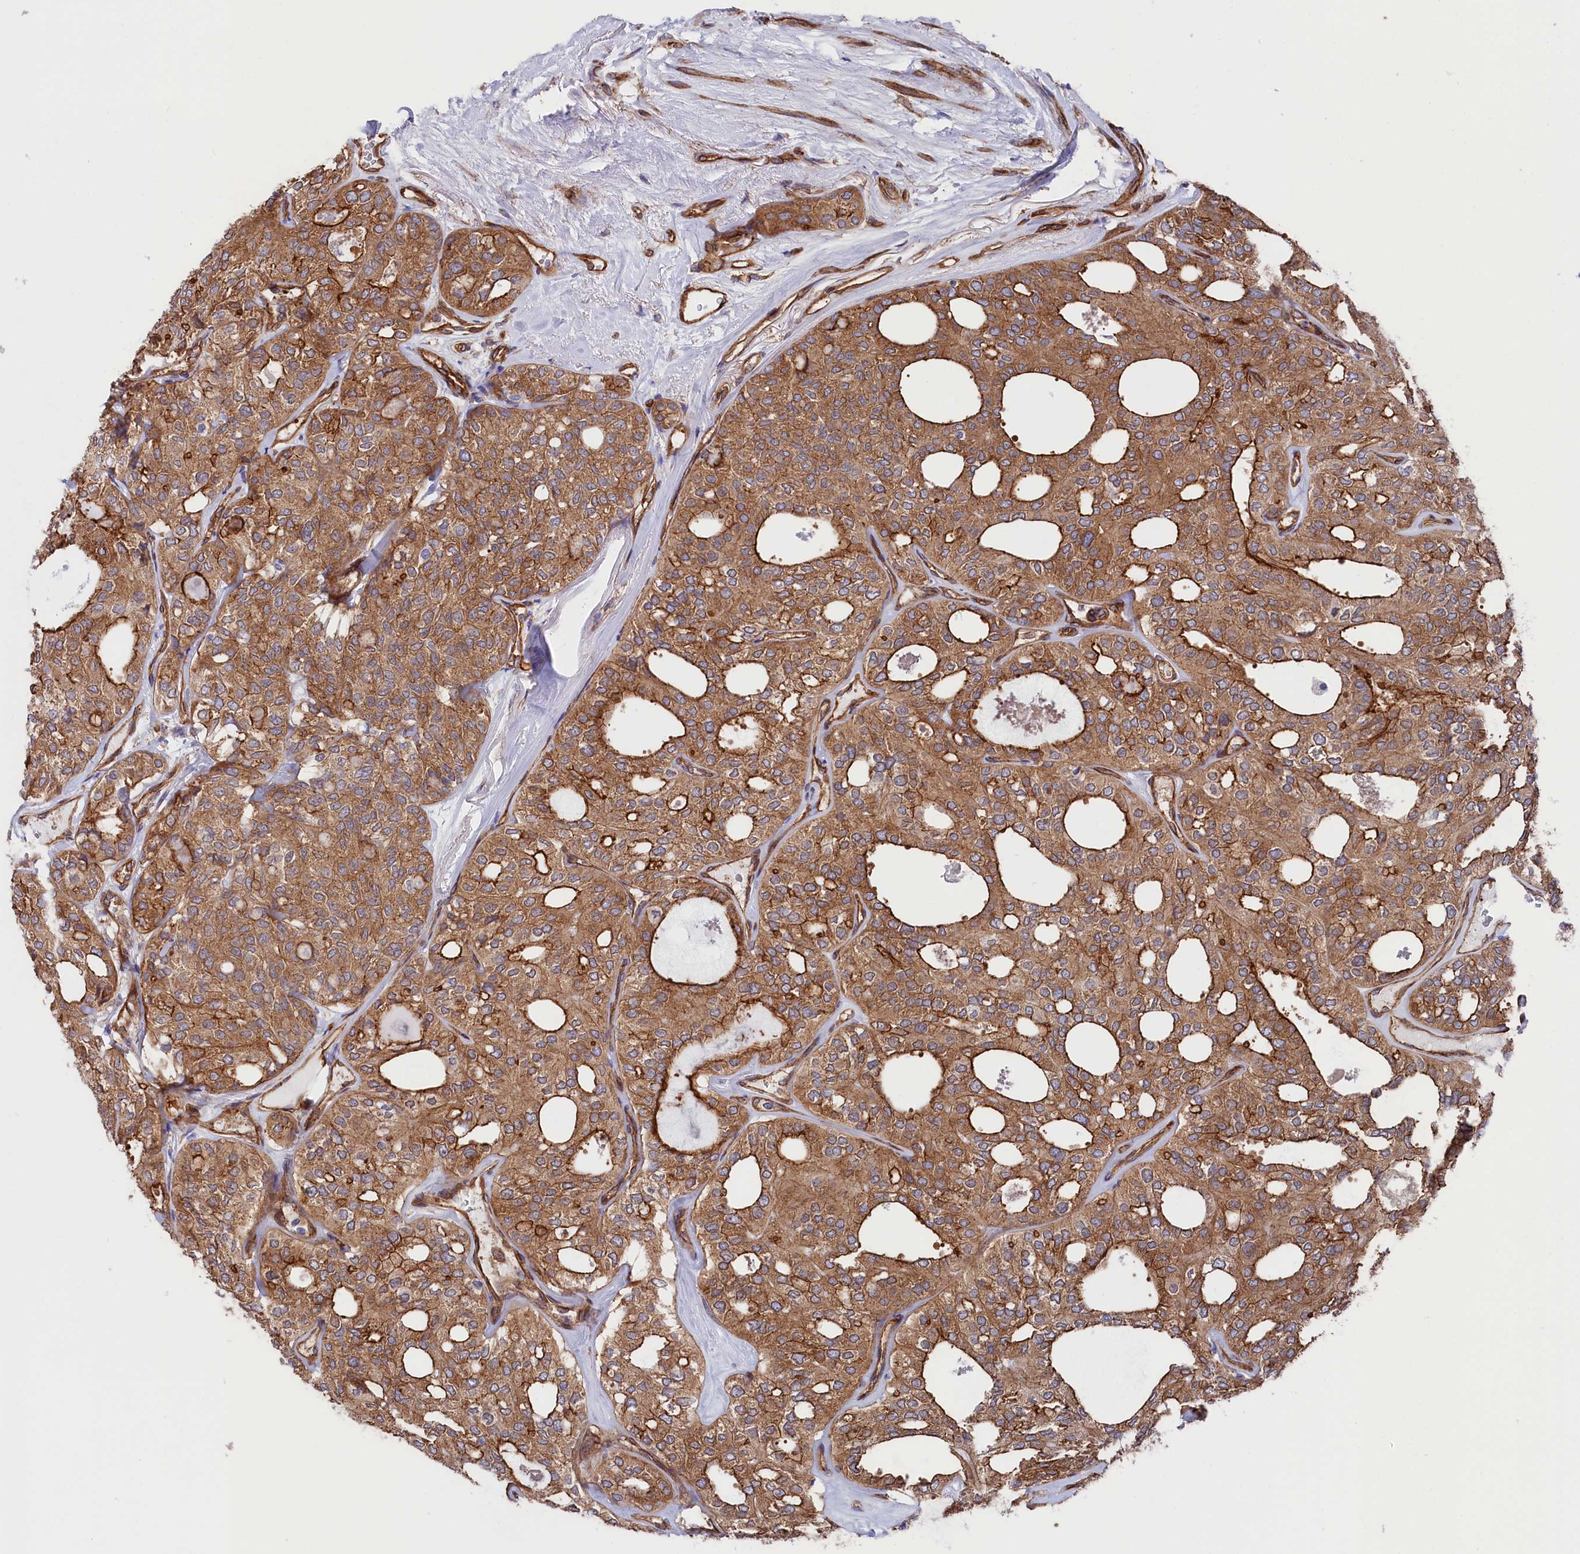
{"staining": {"intensity": "strong", "quantity": ">75%", "location": "cytoplasmic/membranous"}, "tissue": "thyroid cancer", "cell_type": "Tumor cells", "image_type": "cancer", "snomed": [{"axis": "morphology", "description": "Follicular adenoma carcinoma, NOS"}, {"axis": "topography", "description": "Thyroid gland"}], "caption": "A high amount of strong cytoplasmic/membranous expression is present in approximately >75% of tumor cells in thyroid follicular adenoma carcinoma tissue.", "gene": "TNKS1BP1", "patient": {"sex": "male", "age": 75}}